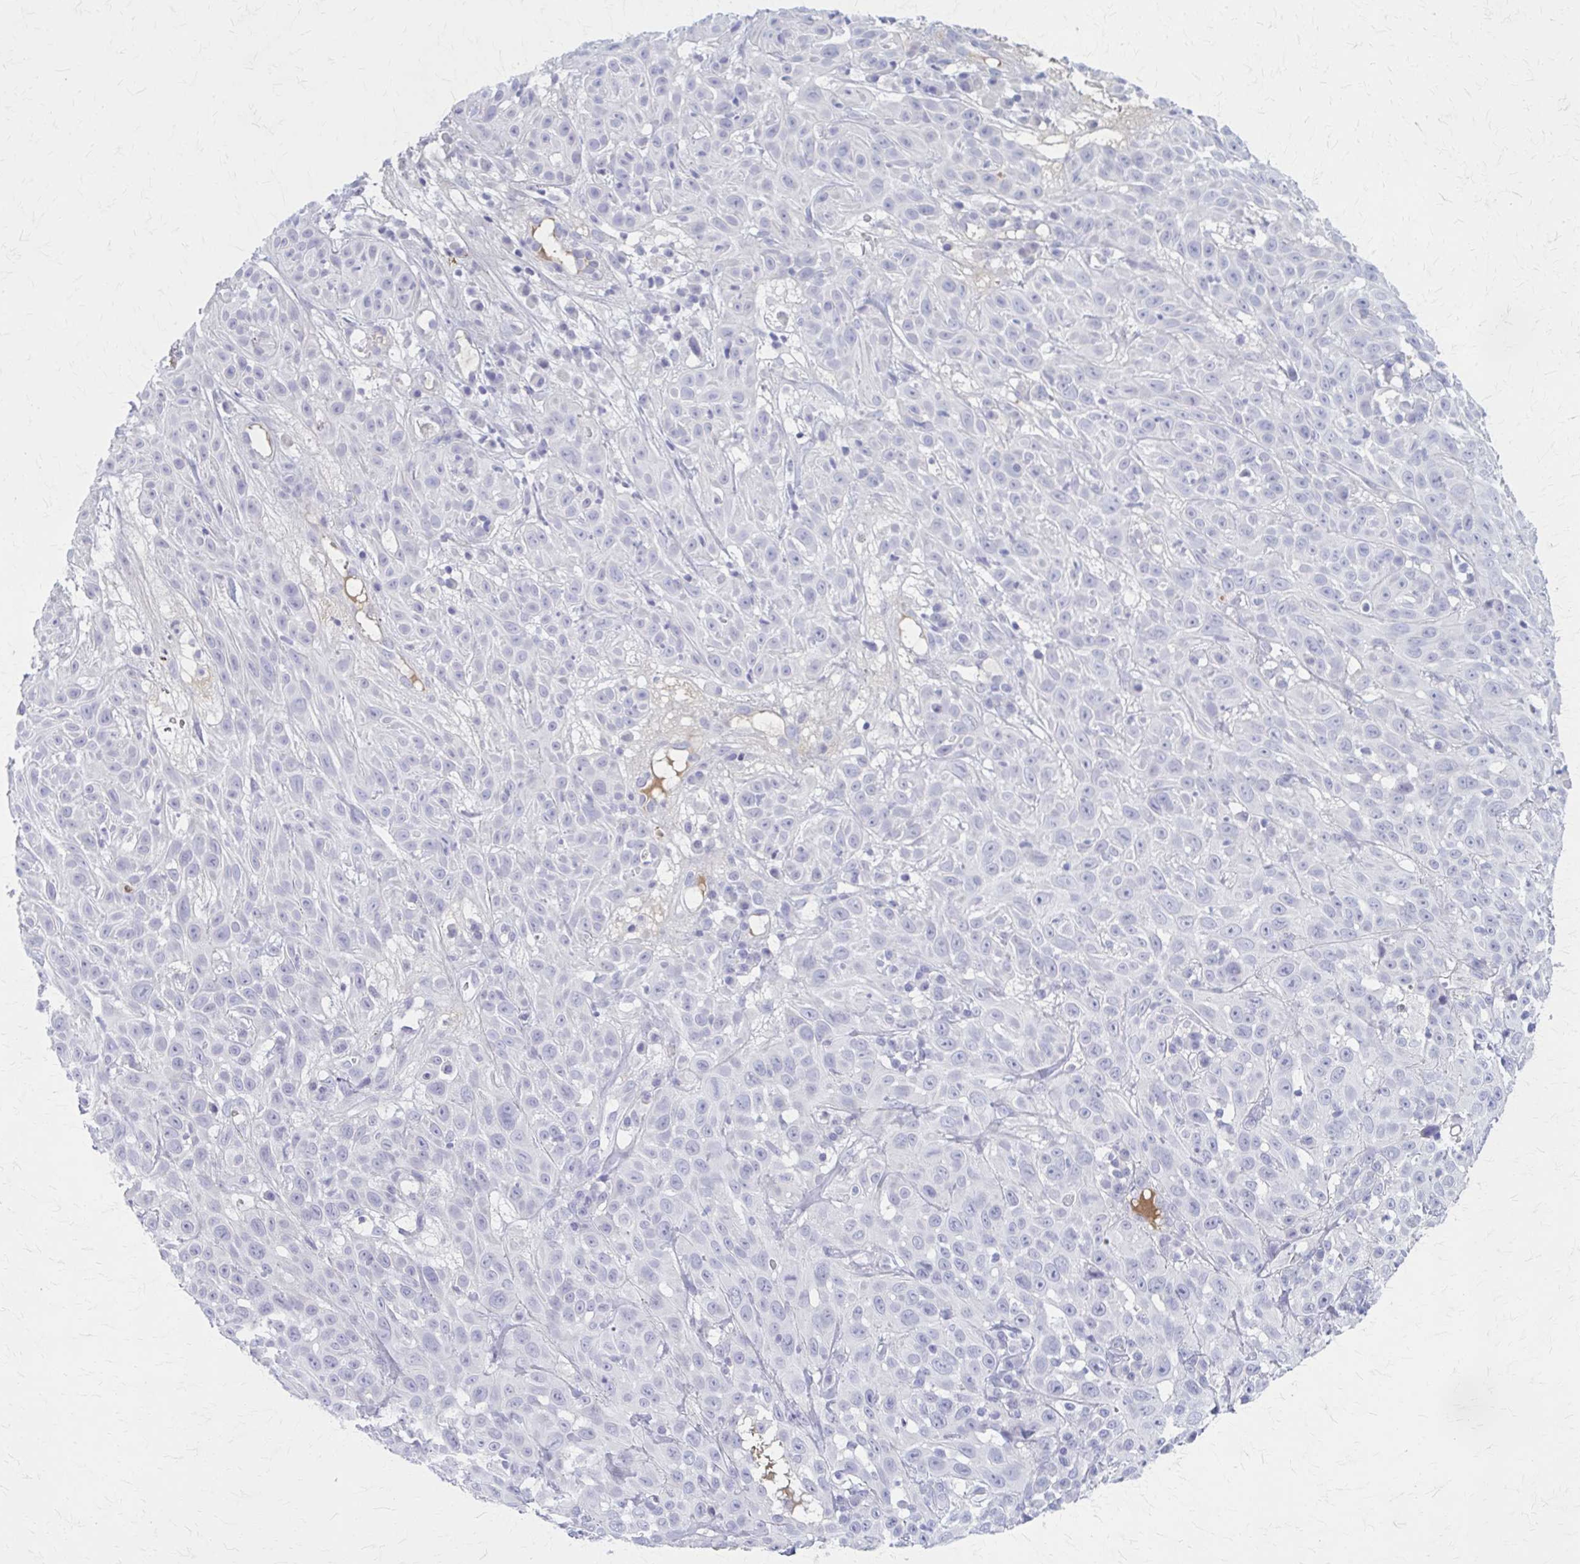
{"staining": {"intensity": "negative", "quantity": "none", "location": "none"}, "tissue": "skin cancer", "cell_type": "Tumor cells", "image_type": "cancer", "snomed": [{"axis": "morphology", "description": "Squamous cell carcinoma, NOS"}, {"axis": "topography", "description": "Skin"}], "caption": "Tumor cells are negative for protein expression in human skin squamous cell carcinoma.", "gene": "SERPIND1", "patient": {"sex": "male", "age": 82}}